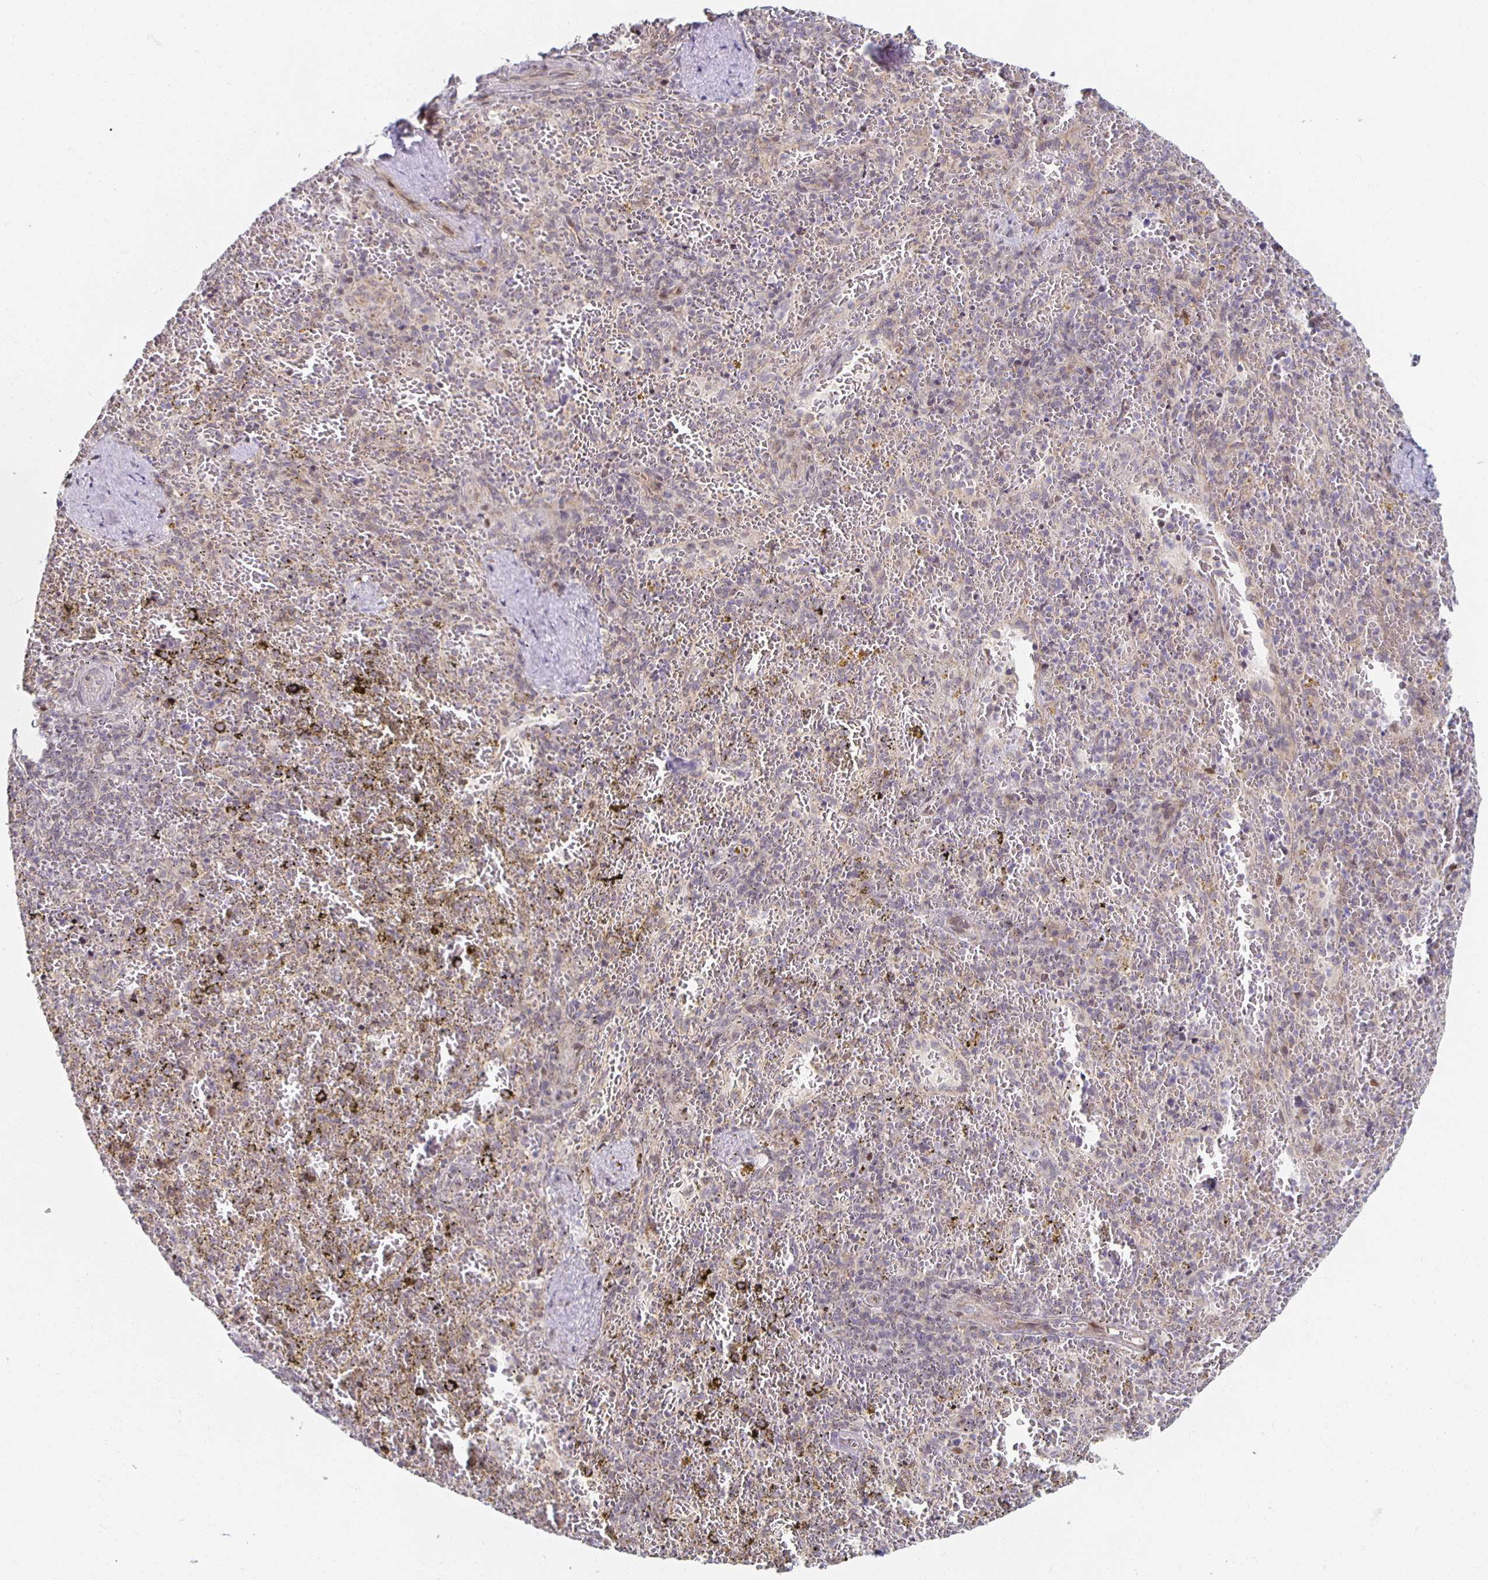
{"staining": {"intensity": "negative", "quantity": "none", "location": "none"}, "tissue": "spleen", "cell_type": "Cells in red pulp", "image_type": "normal", "snomed": [{"axis": "morphology", "description": "Normal tissue, NOS"}, {"axis": "topography", "description": "Spleen"}], "caption": "DAB immunohistochemical staining of normal human spleen demonstrates no significant staining in cells in red pulp. The staining was performed using DAB (3,3'-diaminobenzidine) to visualize the protein expression in brown, while the nuclei were stained in blue with hematoxylin (Magnification: 20x).", "gene": "HCFC1R1", "patient": {"sex": "female", "age": 50}}